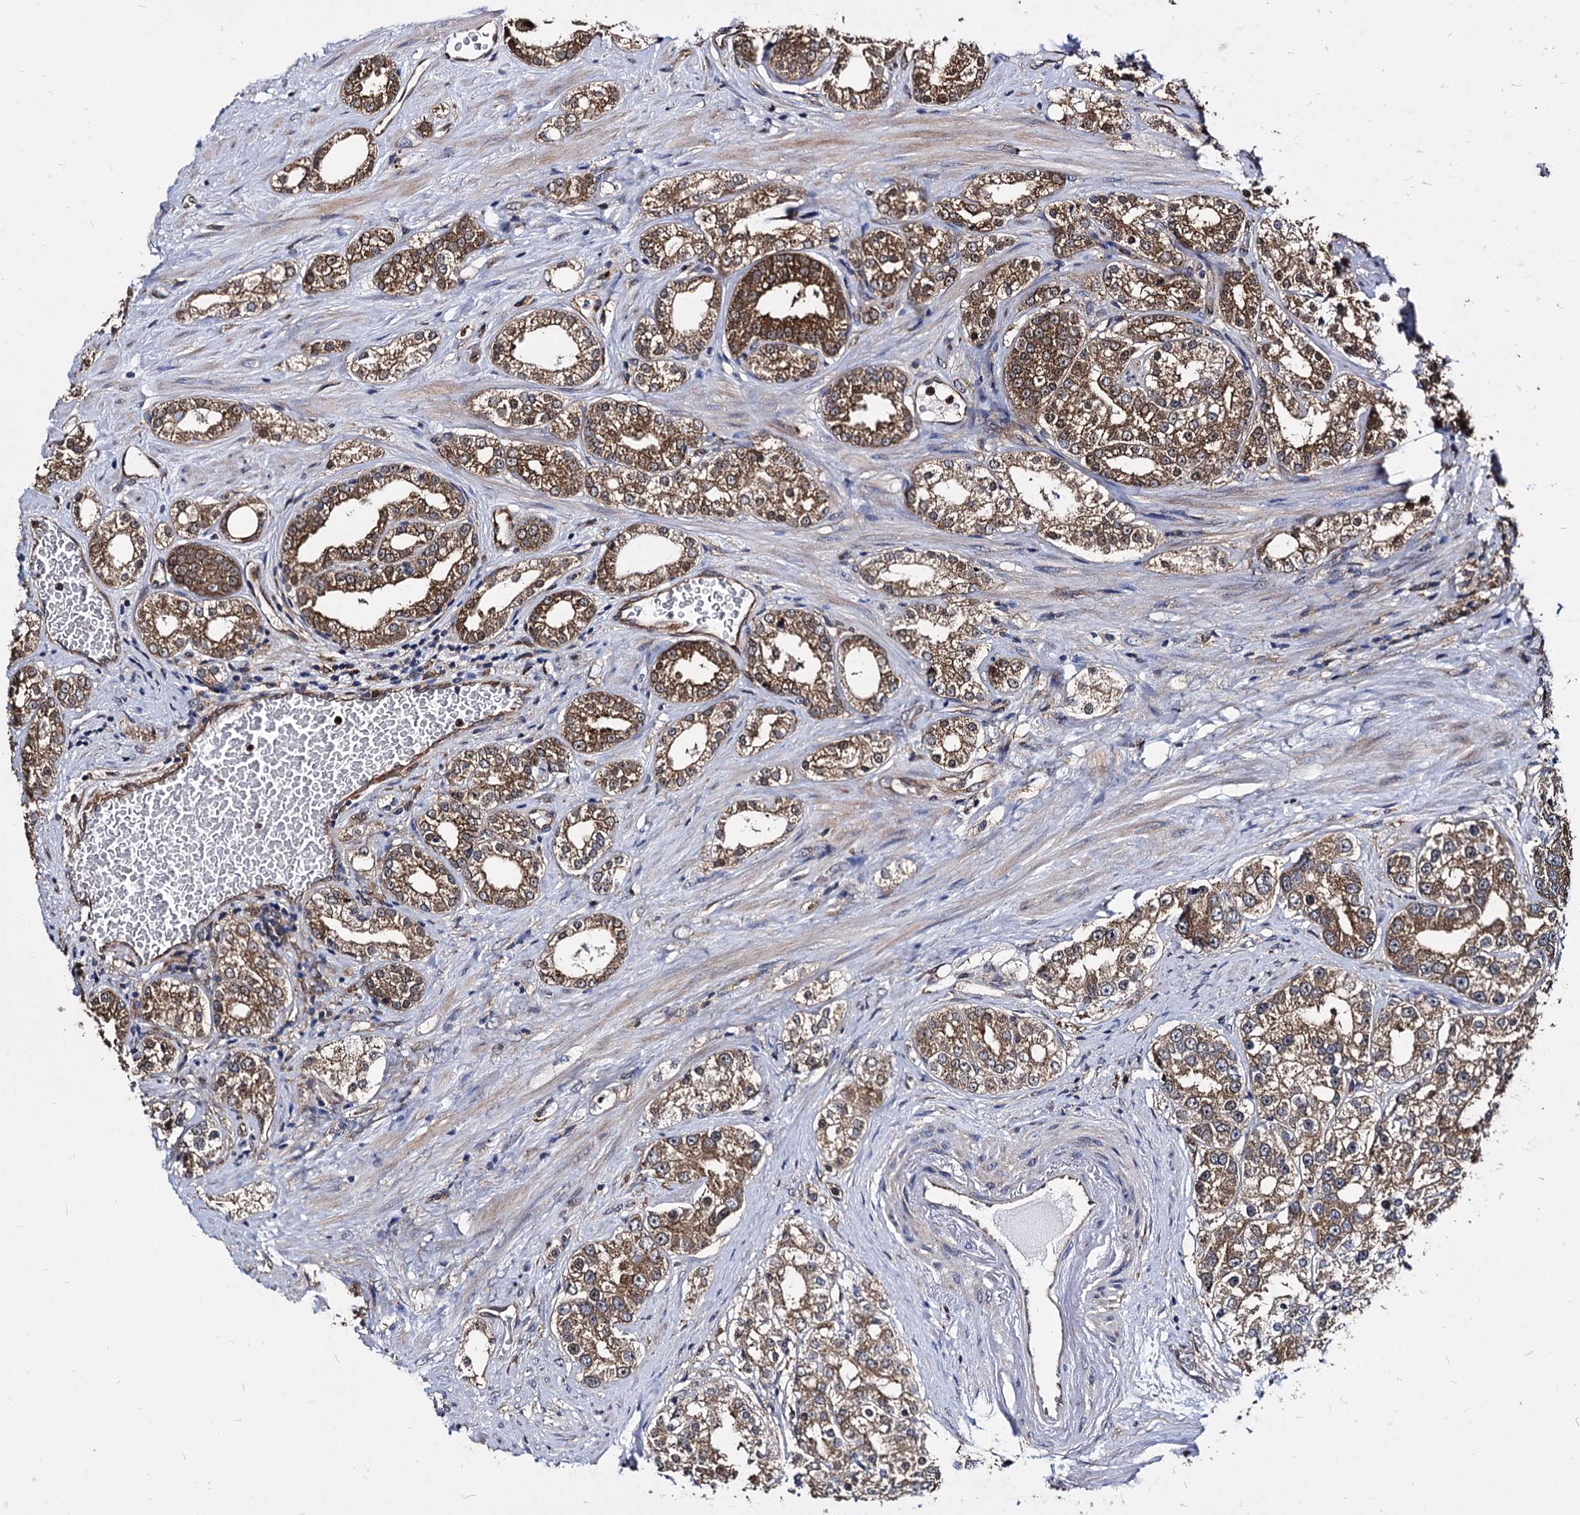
{"staining": {"intensity": "moderate", "quantity": ">75%", "location": "cytoplasmic/membranous"}, "tissue": "prostate cancer", "cell_type": "Tumor cells", "image_type": "cancer", "snomed": [{"axis": "morphology", "description": "Normal tissue, NOS"}, {"axis": "morphology", "description": "Adenocarcinoma, High grade"}, {"axis": "topography", "description": "Prostate"}], "caption": "This photomicrograph exhibits immunohistochemistry staining of adenocarcinoma (high-grade) (prostate), with medium moderate cytoplasmic/membranous expression in approximately >75% of tumor cells.", "gene": "NME1", "patient": {"sex": "male", "age": 83}}